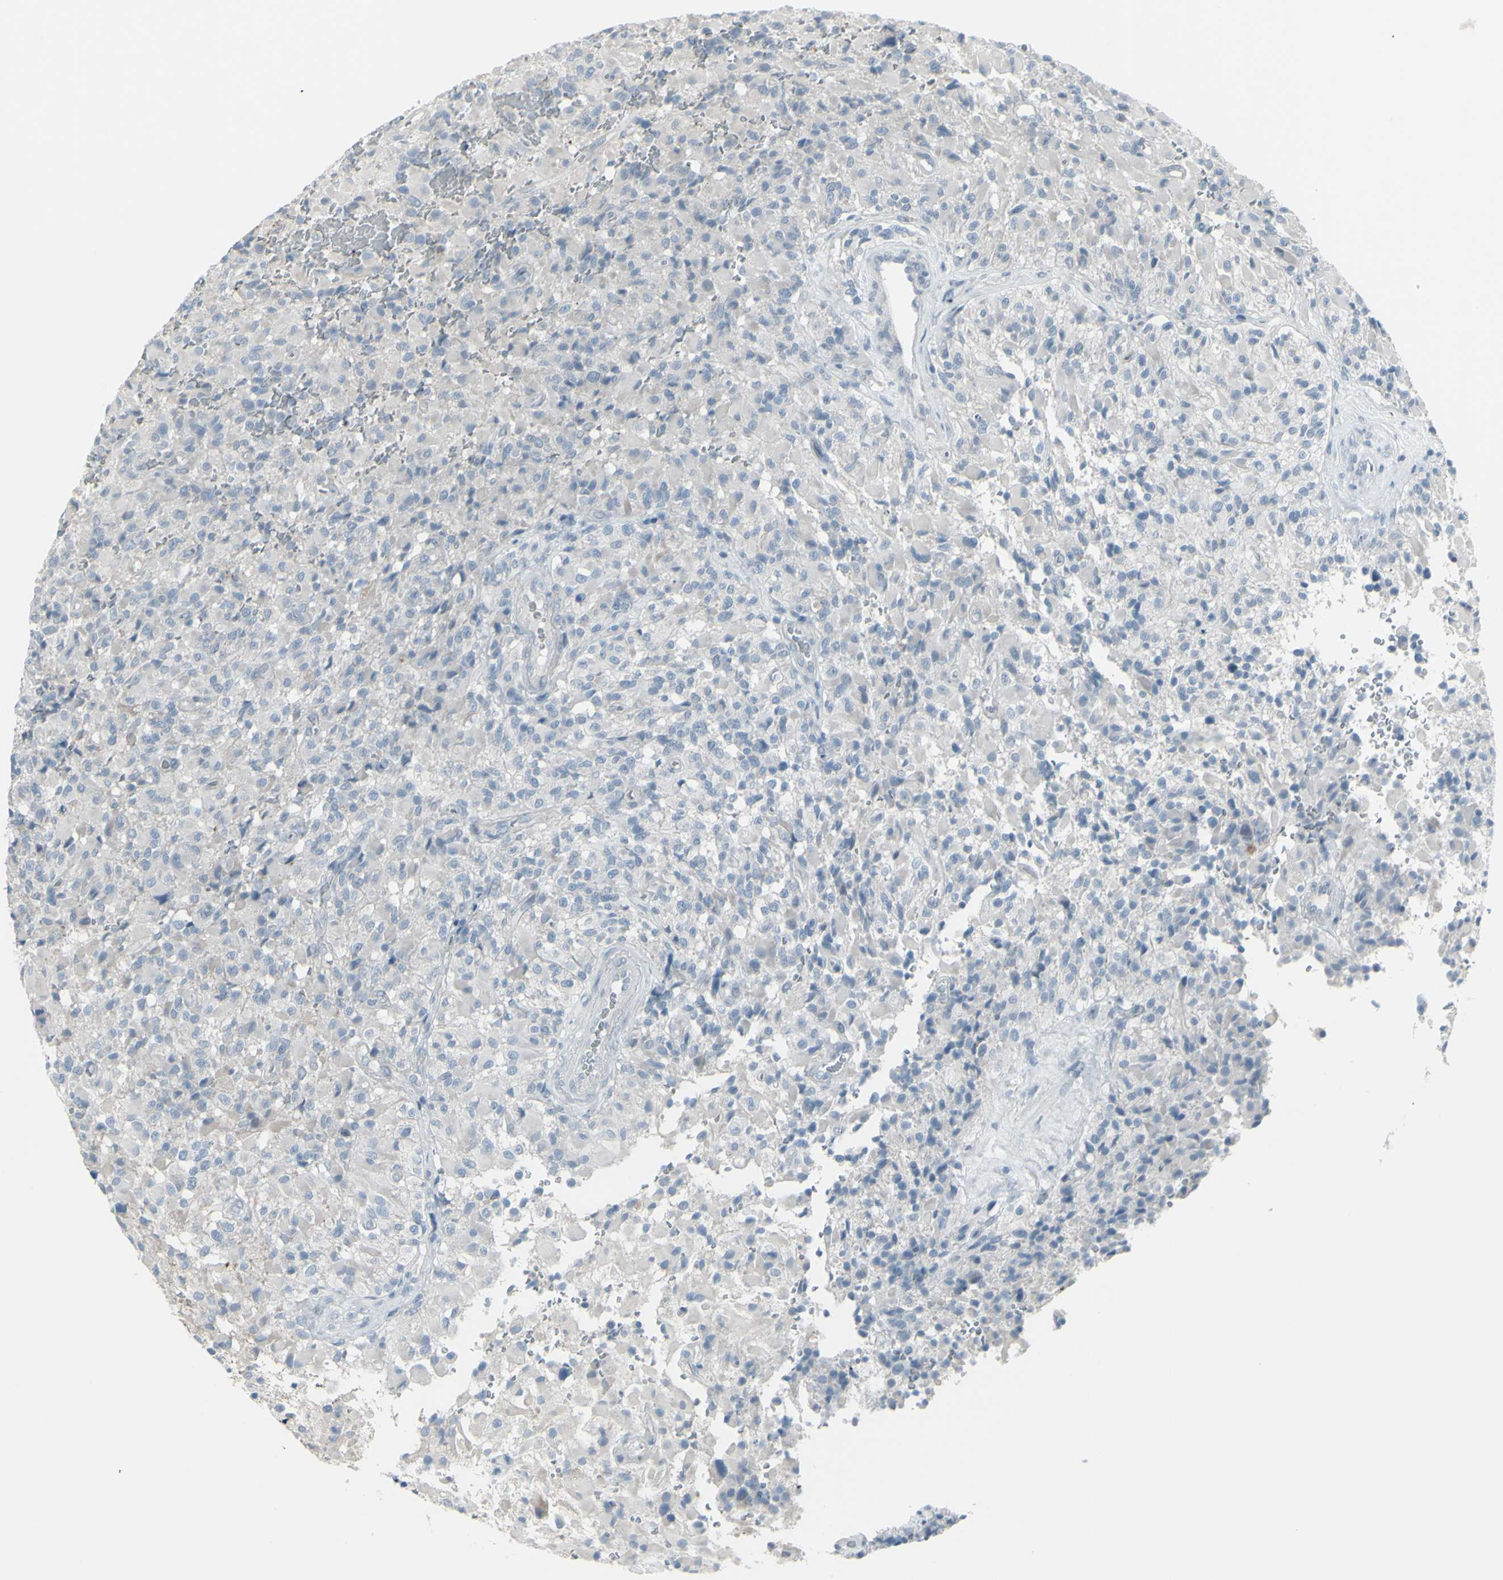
{"staining": {"intensity": "weak", "quantity": "<25%", "location": "cytoplasmic/membranous"}, "tissue": "glioma", "cell_type": "Tumor cells", "image_type": "cancer", "snomed": [{"axis": "morphology", "description": "Glioma, malignant, High grade"}, {"axis": "topography", "description": "Brain"}], "caption": "Immunohistochemical staining of high-grade glioma (malignant) demonstrates no significant expression in tumor cells.", "gene": "RAB3A", "patient": {"sex": "male", "age": 71}}